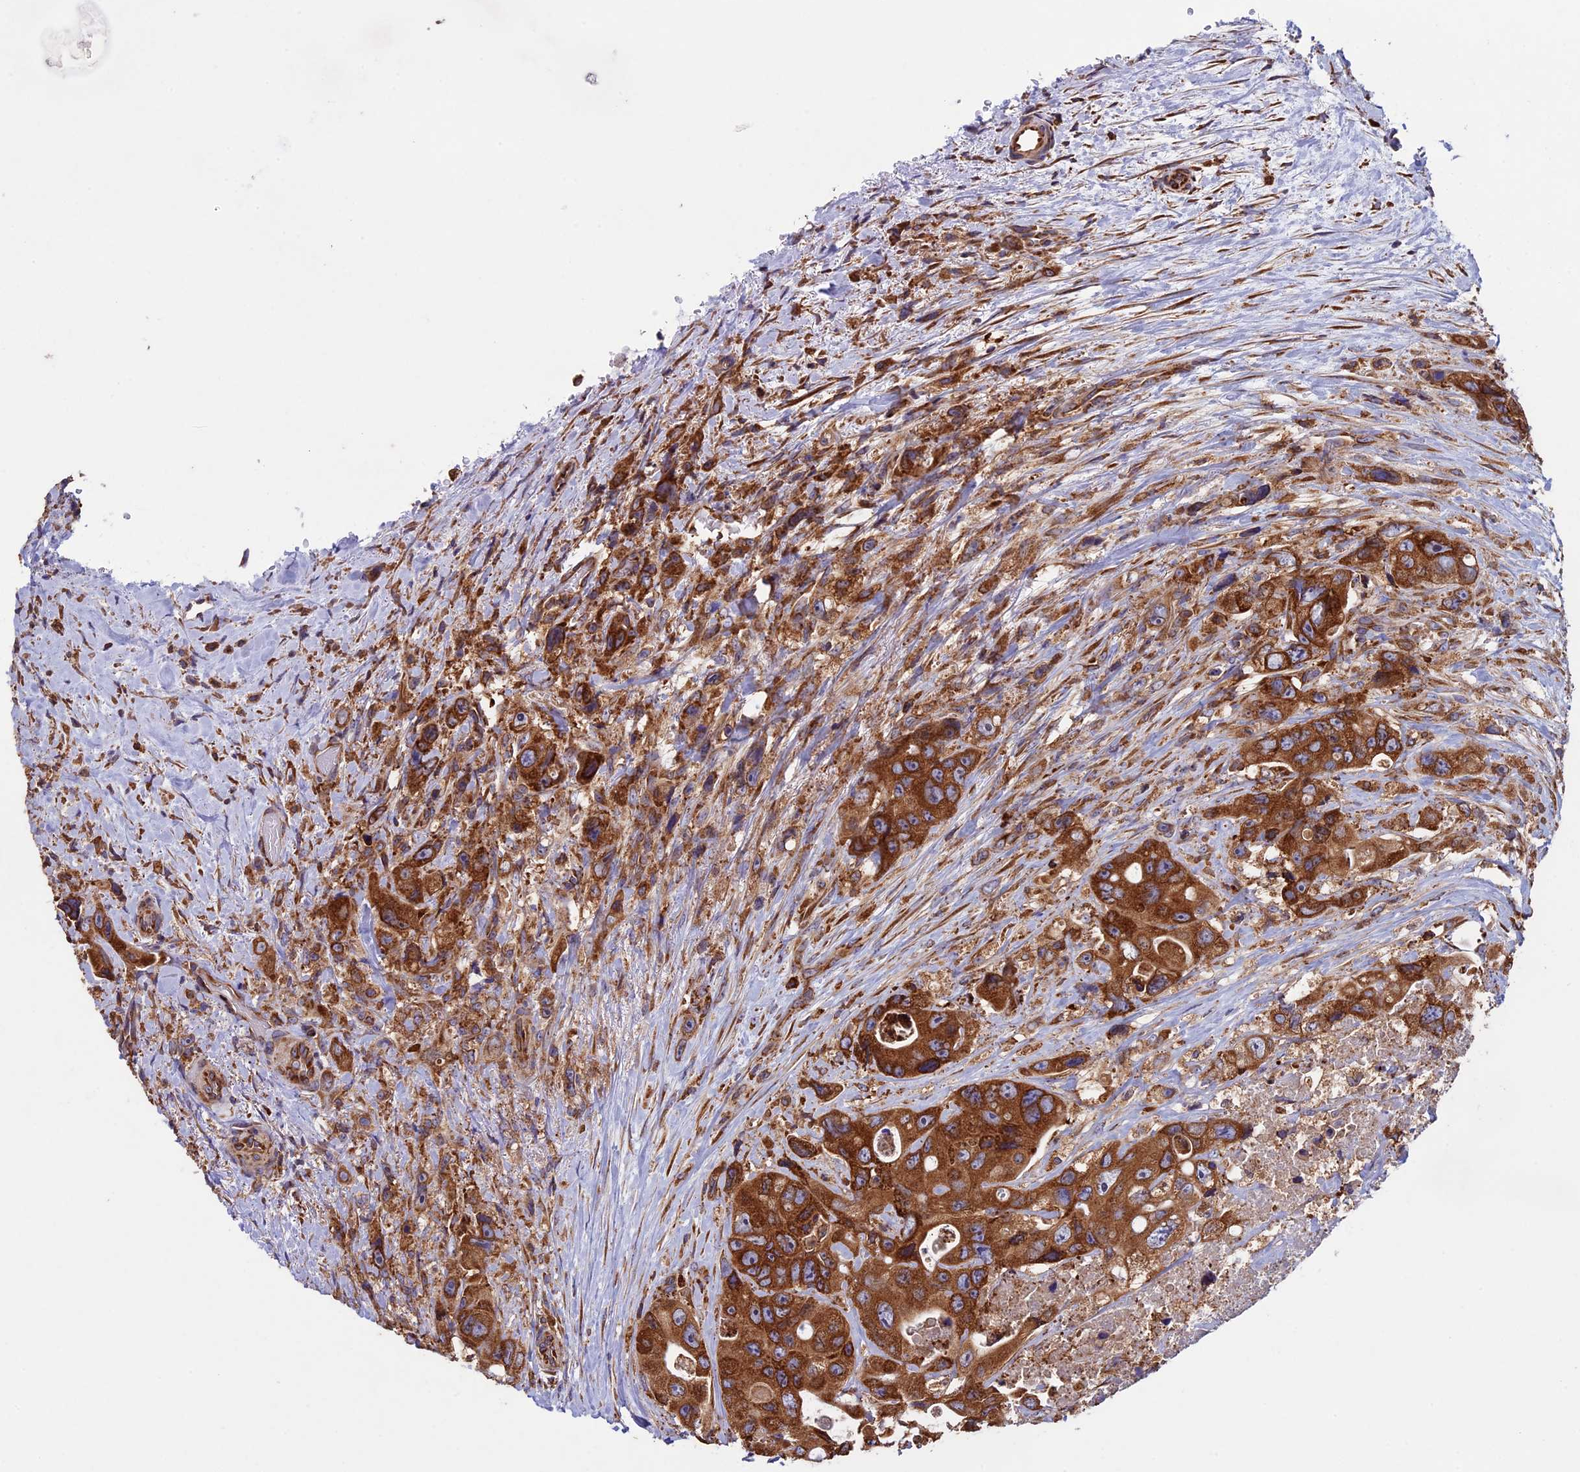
{"staining": {"intensity": "strong", "quantity": ">75%", "location": "cytoplasmic/membranous"}, "tissue": "colorectal cancer", "cell_type": "Tumor cells", "image_type": "cancer", "snomed": [{"axis": "morphology", "description": "Adenocarcinoma, NOS"}, {"axis": "topography", "description": "Colon"}], "caption": "Brown immunohistochemical staining in human adenocarcinoma (colorectal) displays strong cytoplasmic/membranous expression in about >75% of tumor cells.", "gene": "BTBD3", "patient": {"sex": "female", "age": 46}}